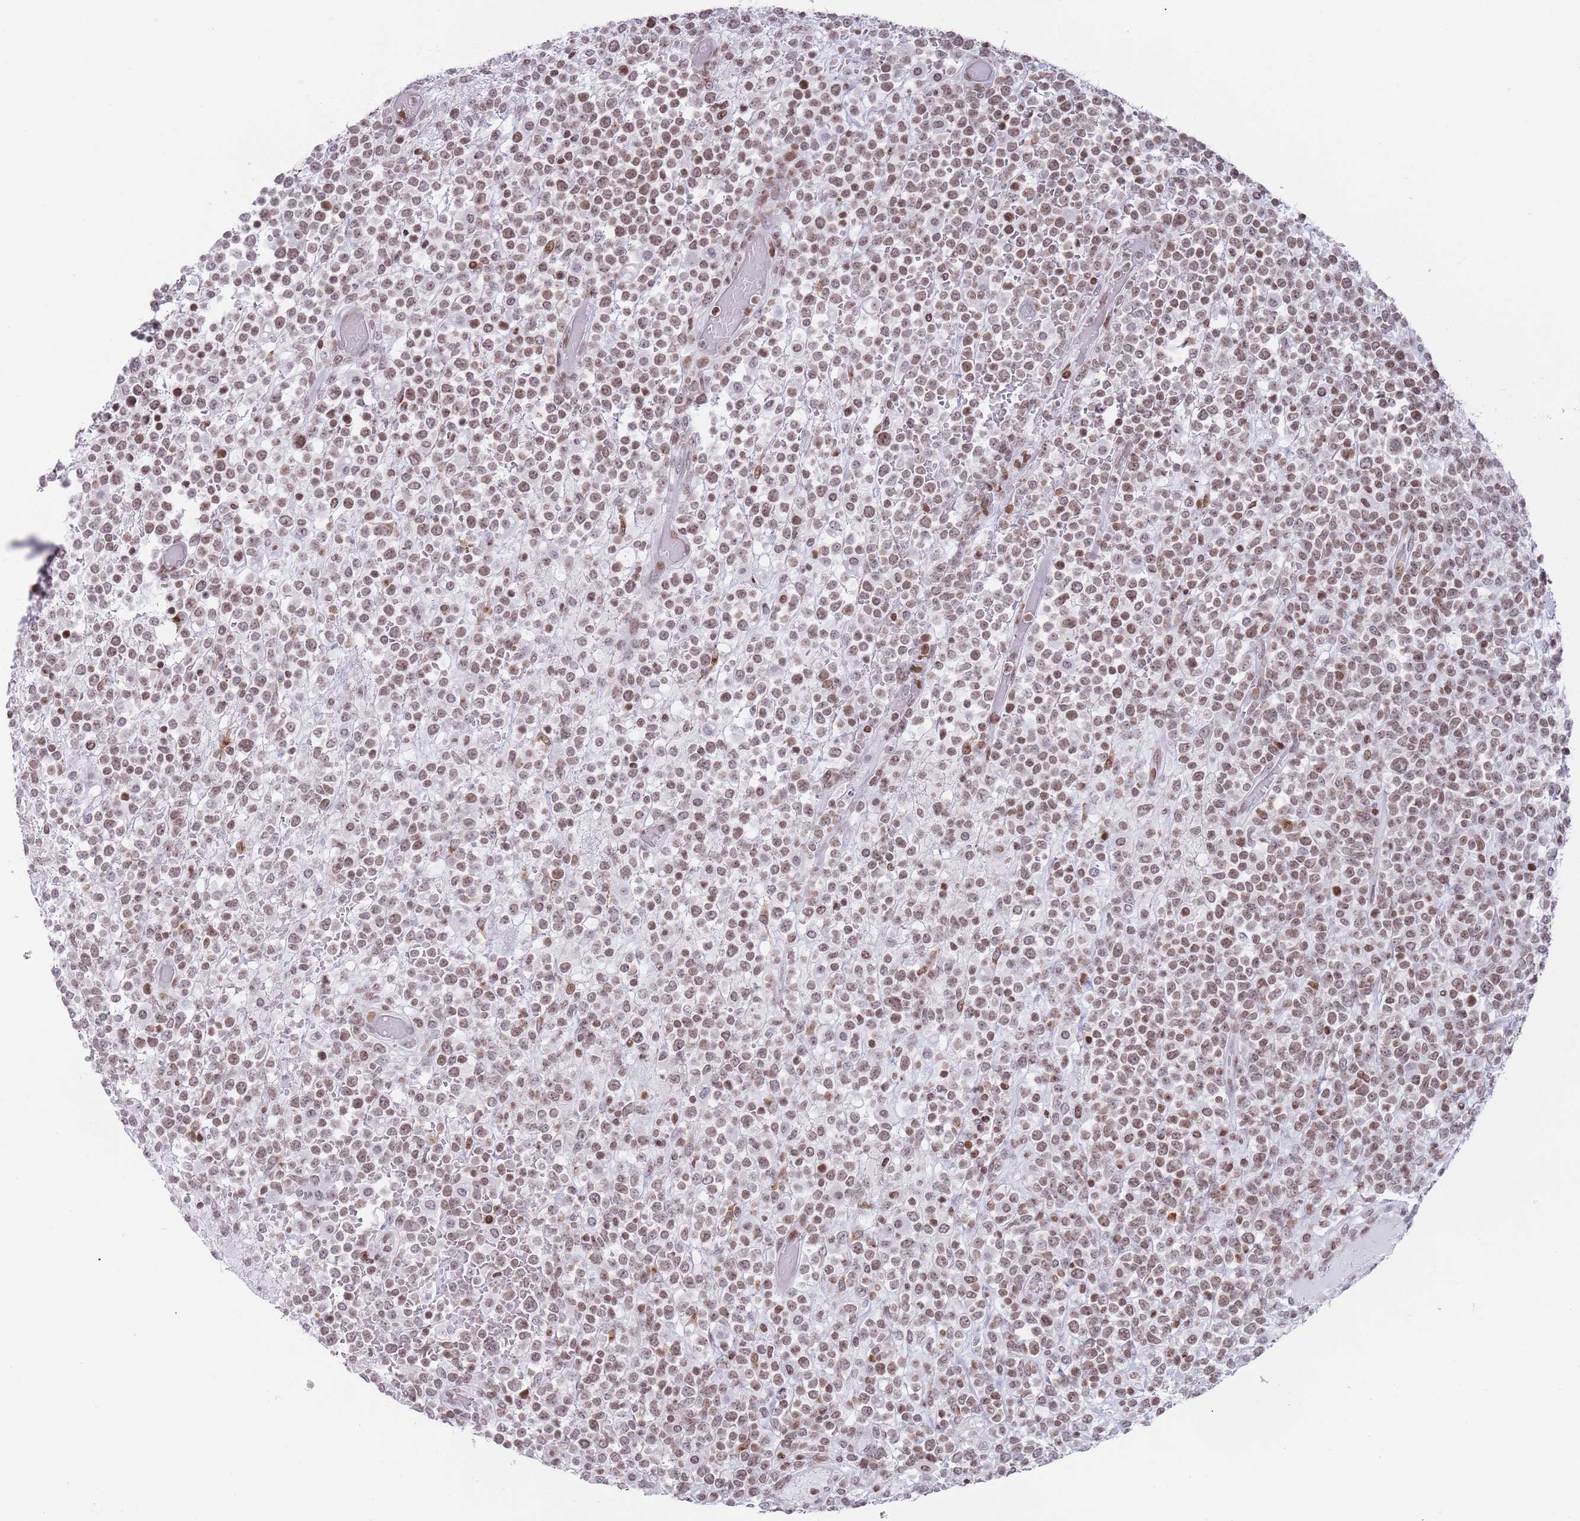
{"staining": {"intensity": "moderate", "quantity": ">75%", "location": "nuclear"}, "tissue": "lymphoma", "cell_type": "Tumor cells", "image_type": "cancer", "snomed": [{"axis": "morphology", "description": "Malignant lymphoma, non-Hodgkin's type, High grade"}, {"axis": "topography", "description": "Colon"}], "caption": "A histopathology image of human lymphoma stained for a protein displays moderate nuclear brown staining in tumor cells.", "gene": "HDAC8", "patient": {"sex": "female", "age": 53}}